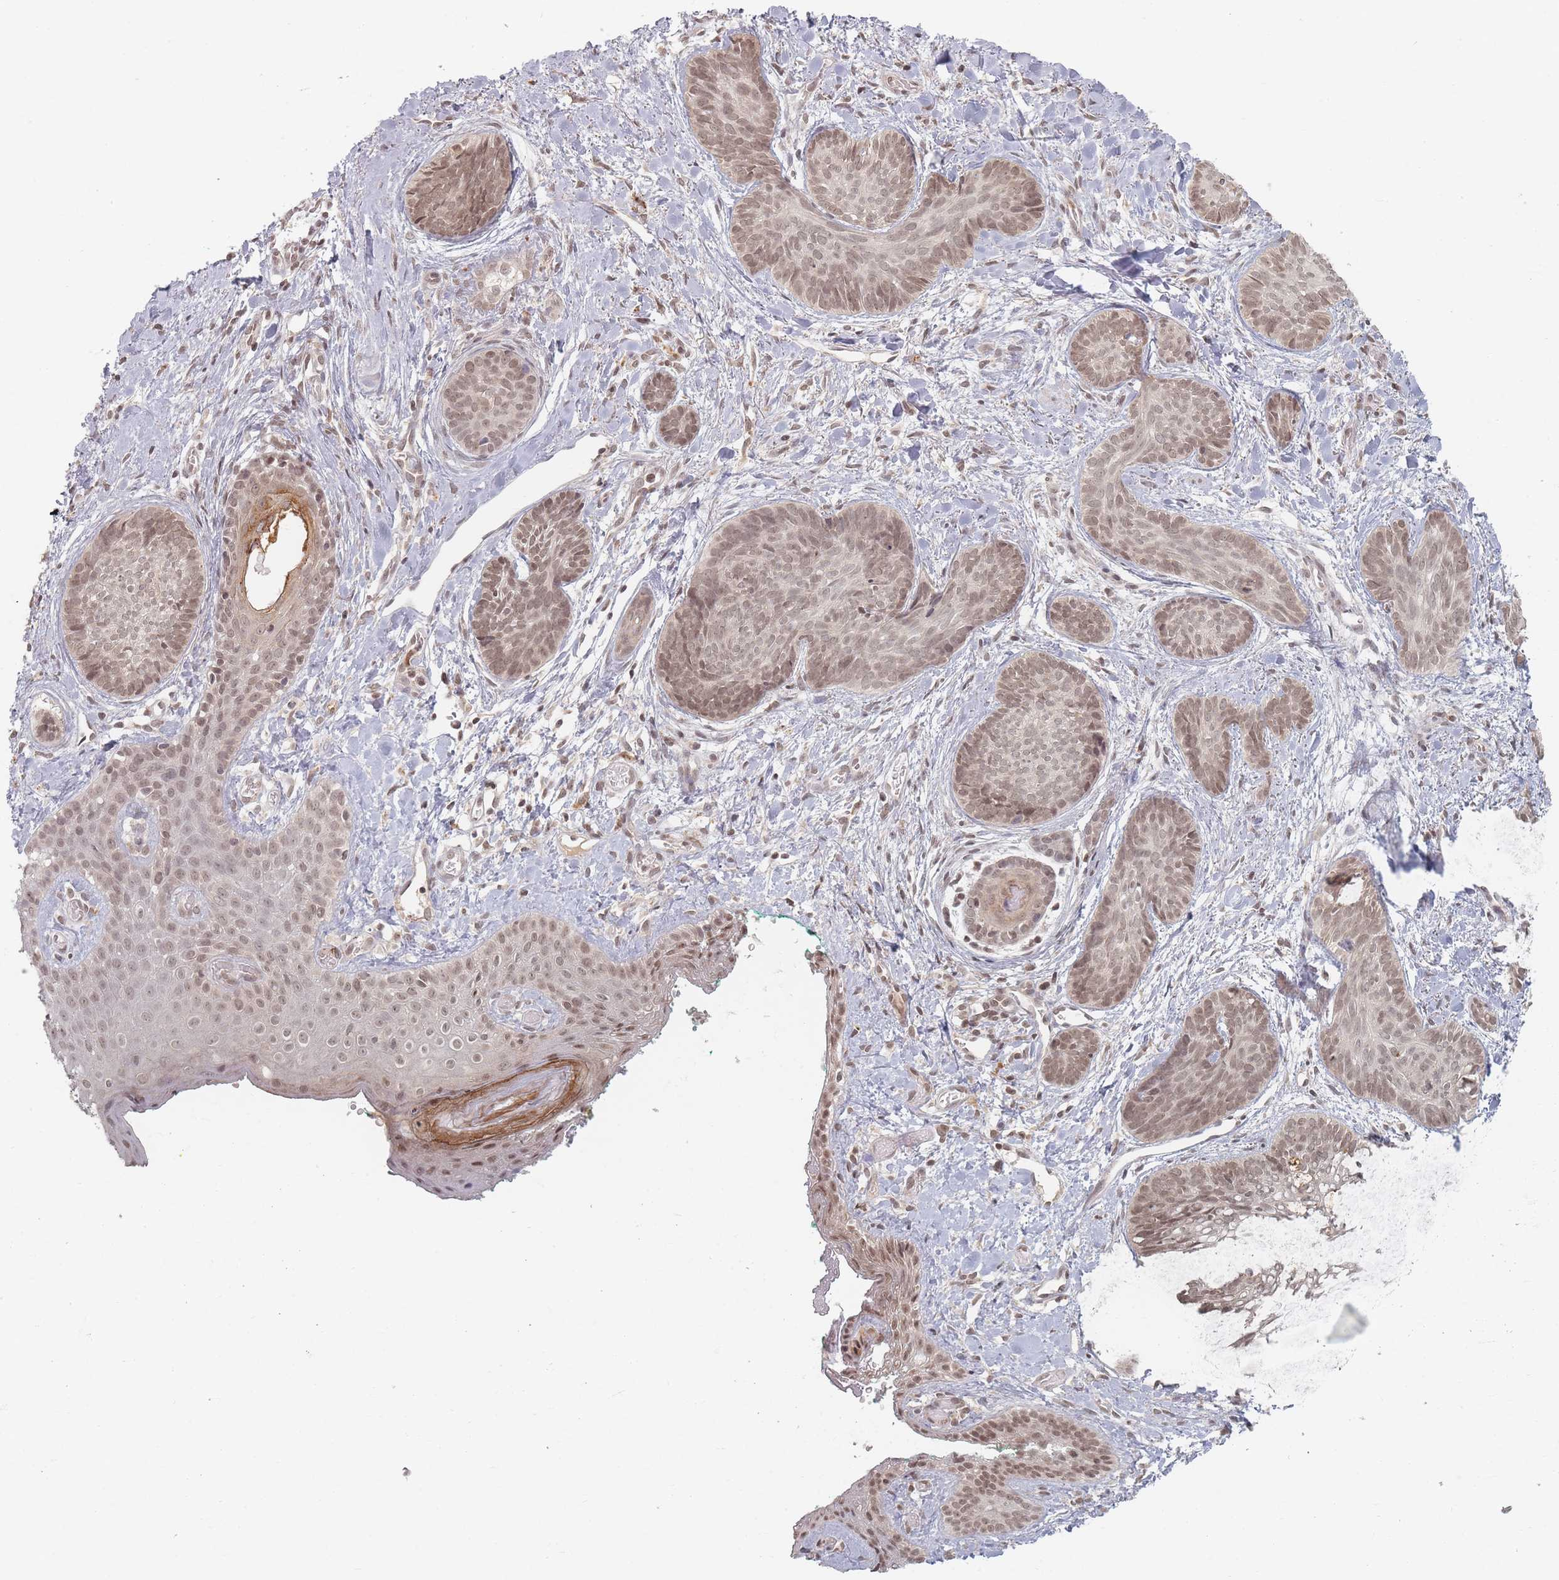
{"staining": {"intensity": "weak", "quantity": ">75%", "location": "nuclear"}, "tissue": "skin cancer", "cell_type": "Tumor cells", "image_type": "cancer", "snomed": [{"axis": "morphology", "description": "Basal cell carcinoma"}, {"axis": "topography", "description": "Skin"}], "caption": "Human skin basal cell carcinoma stained for a protein (brown) demonstrates weak nuclear positive positivity in about >75% of tumor cells.", "gene": "SPATA45", "patient": {"sex": "female", "age": 81}}